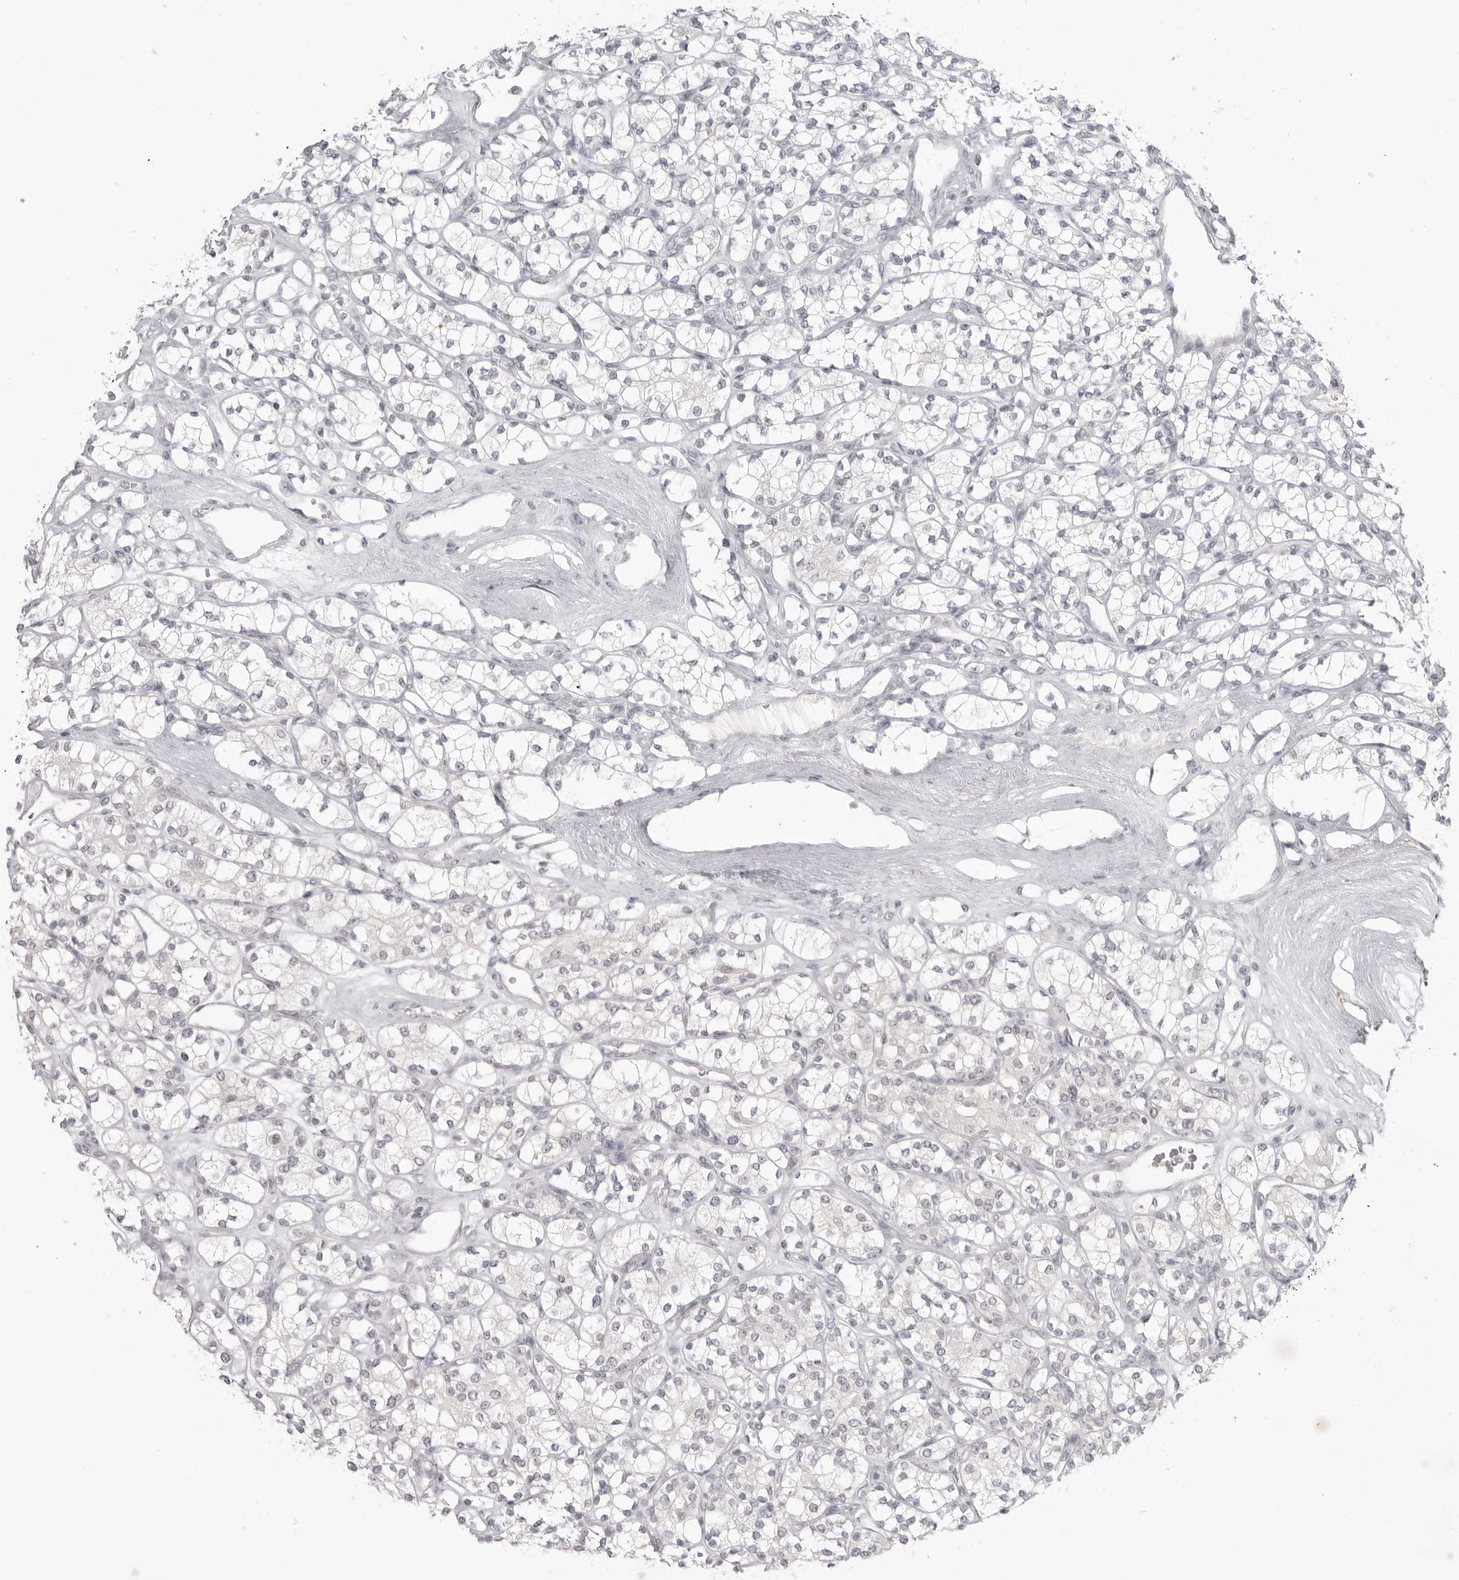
{"staining": {"intensity": "negative", "quantity": "none", "location": "none"}, "tissue": "renal cancer", "cell_type": "Tumor cells", "image_type": "cancer", "snomed": [{"axis": "morphology", "description": "Adenocarcinoma, NOS"}, {"axis": "topography", "description": "Kidney"}], "caption": "IHC histopathology image of renal adenocarcinoma stained for a protein (brown), which reveals no staining in tumor cells. The staining was performed using DAB (3,3'-diaminobenzidine) to visualize the protein expression in brown, while the nuclei were stained in blue with hematoxylin (Magnification: 20x).", "gene": "TCTN3", "patient": {"sex": "male", "age": 77}}